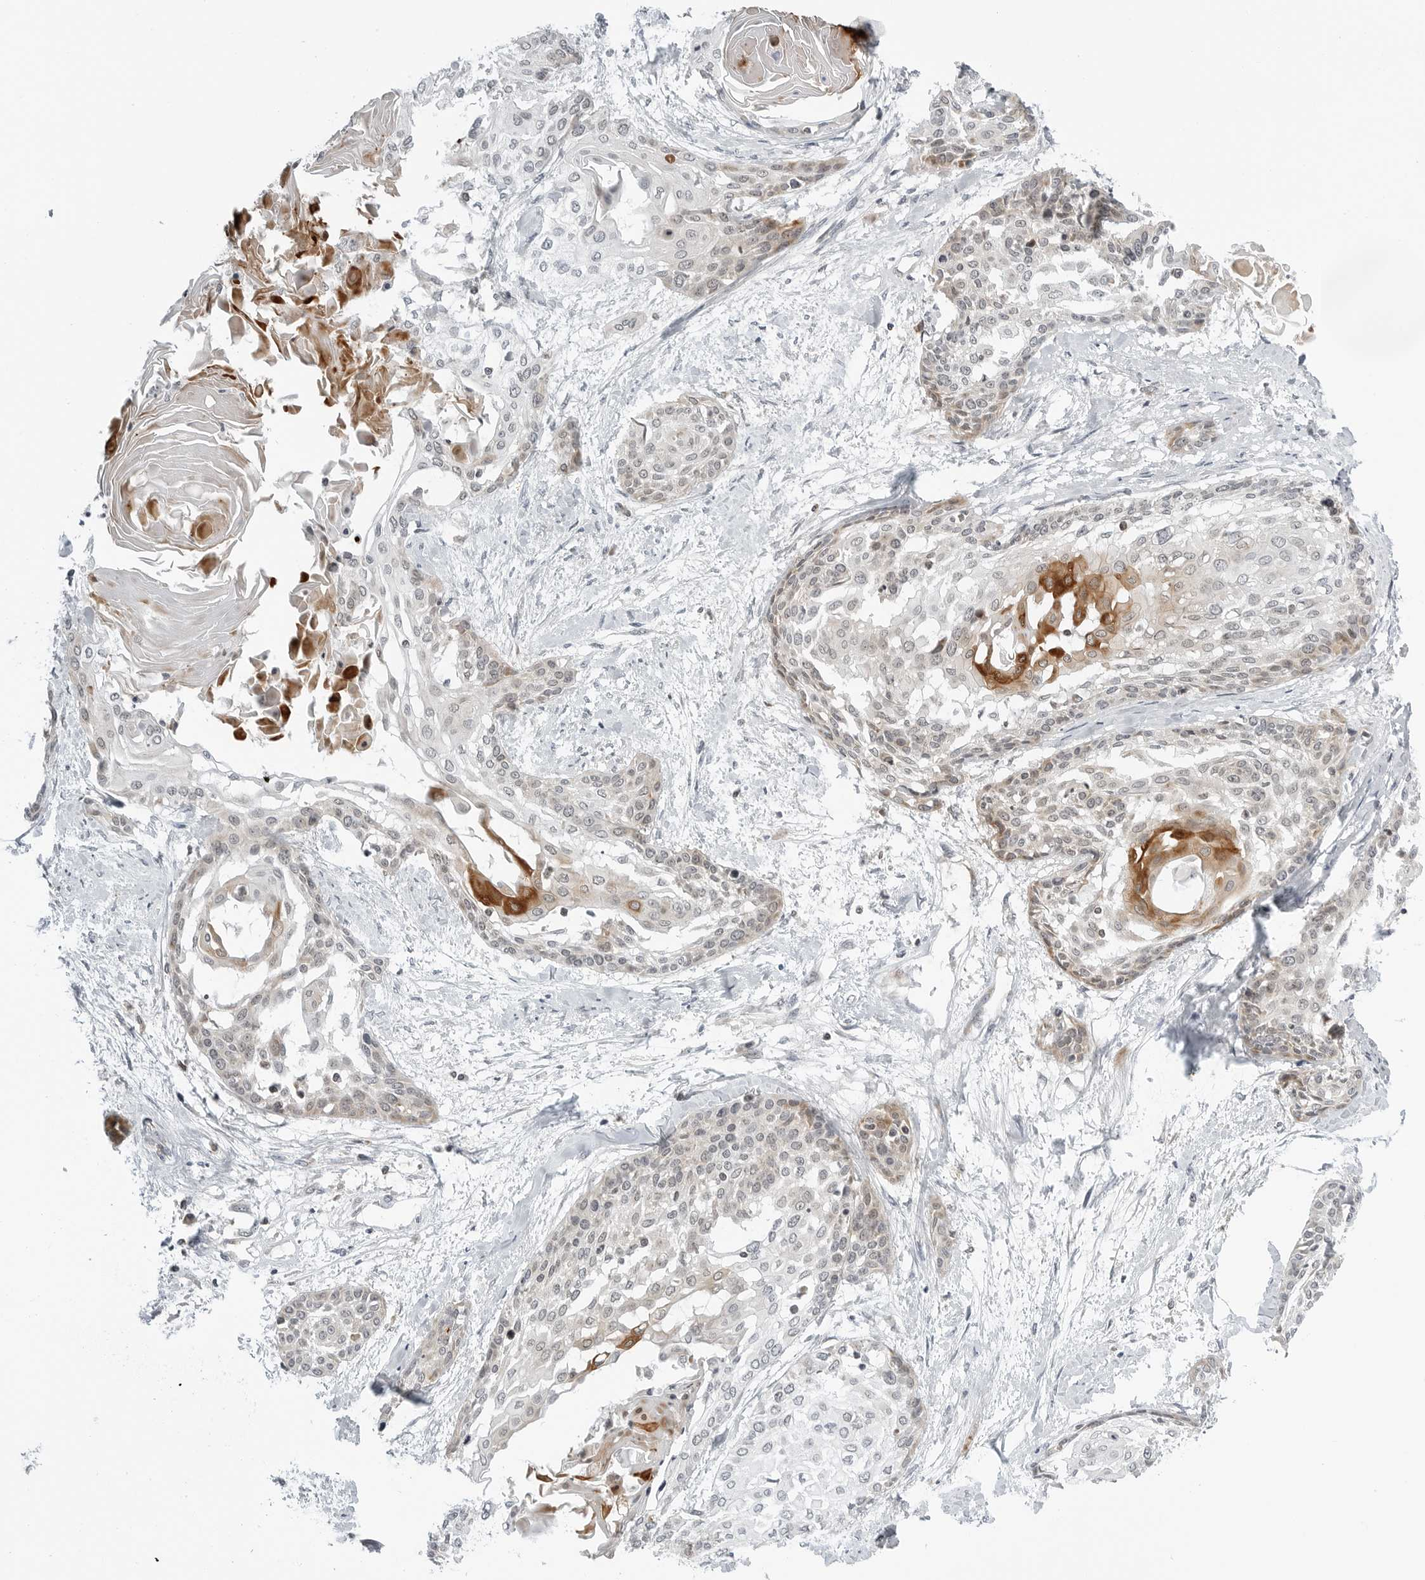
{"staining": {"intensity": "moderate", "quantity": "<25%", "location": "cytoplasmic/membranous"}, "tissue": "cervical cancer", "cell_type": "Tumor cells", "image_type": "cancer", "snomed": [{"axis": "morphology", "description": "Squamous cell carcinoma, NOS"}, {"axis": "topography", "description": "Cervix"}], "caption": "Immunohistochemical staining of squamous cell carcinoma (cervical) reveals moderate cytoplasmic/membranous protein expression in approximately <25% of tumor cells.", "gene": "PEX2", "patient": {"sex": "female", "age": 57}}